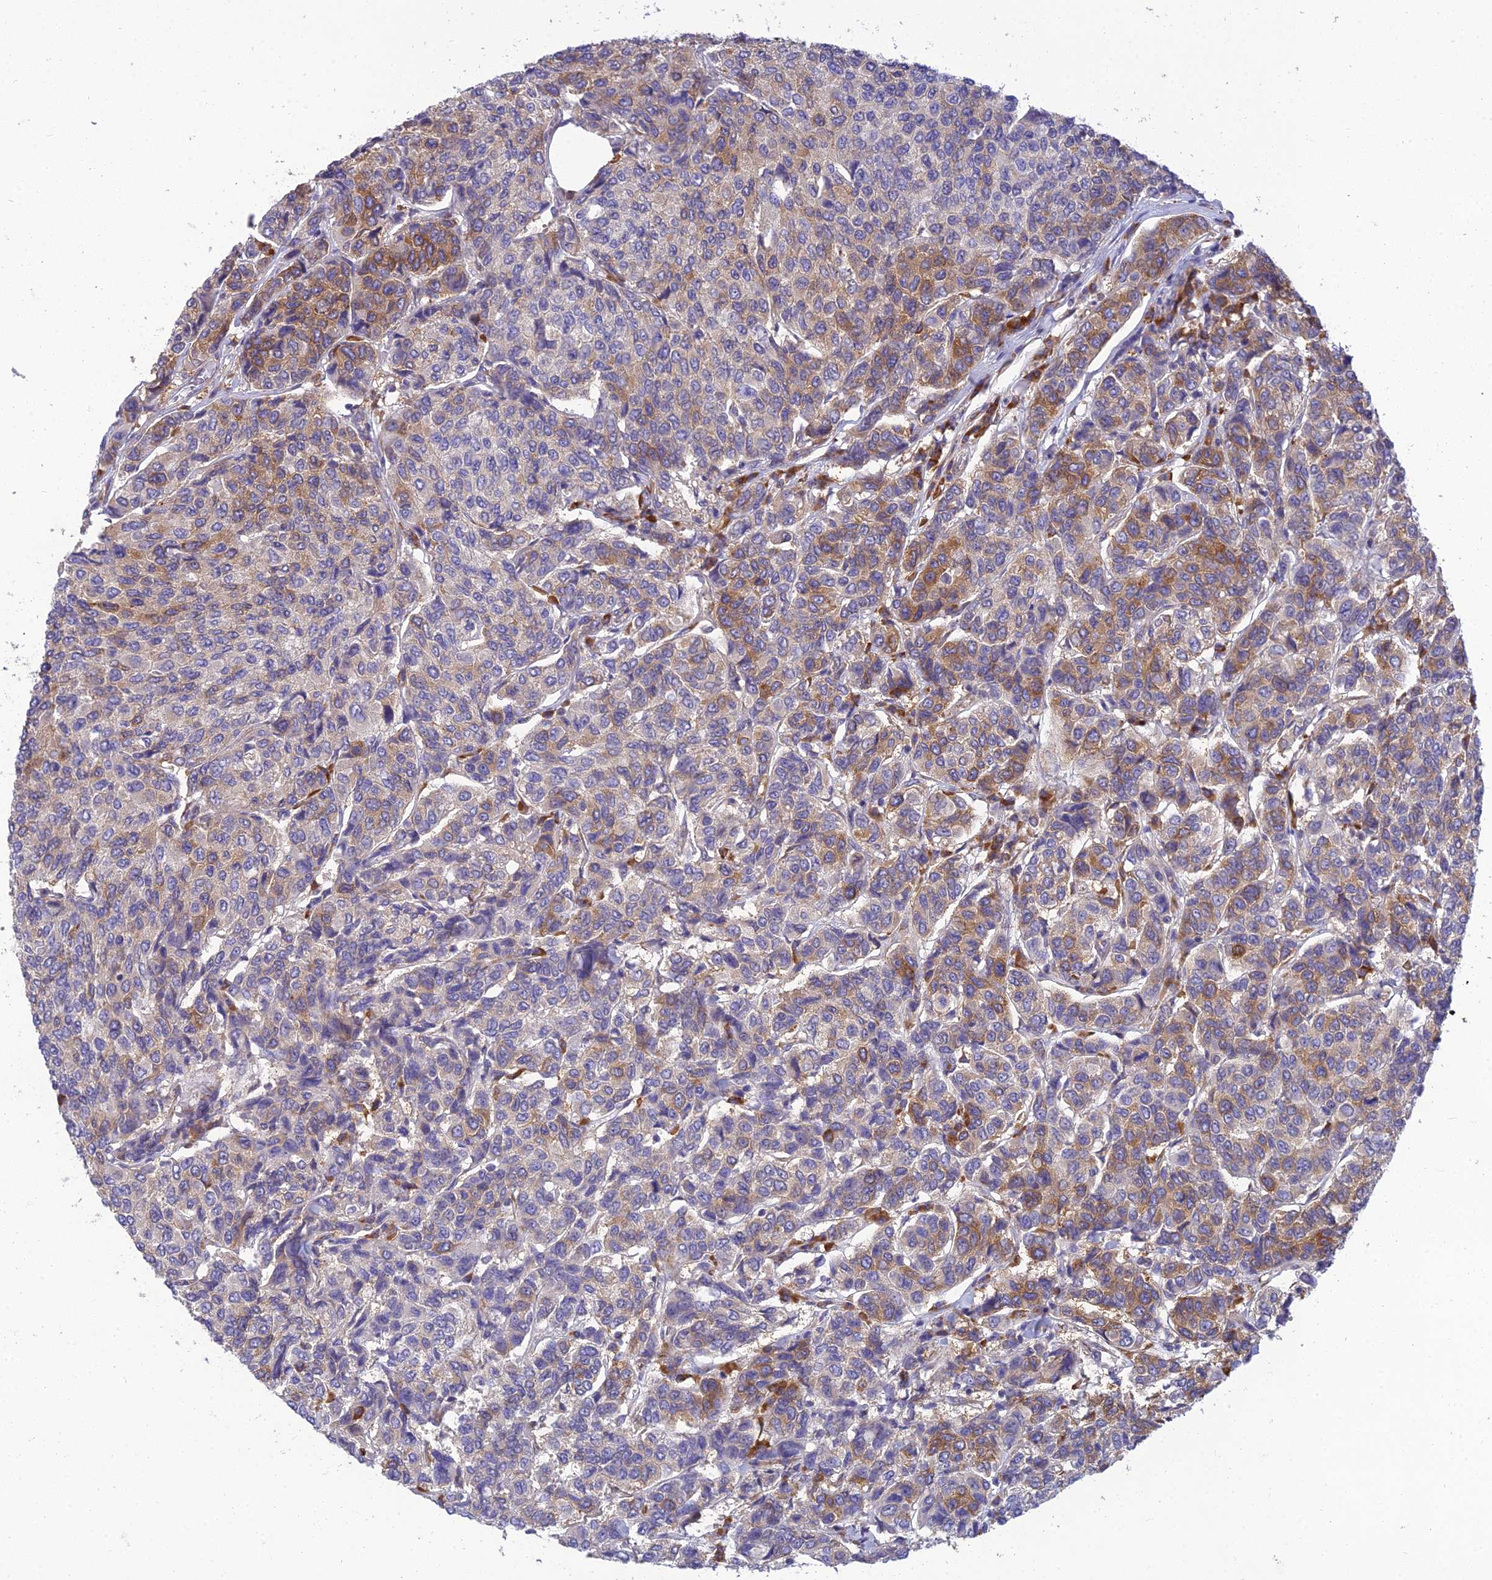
{"staining": {"intensity": "moderate", "quantity": "<25%", "location": "cytoplasmic/membranous"}, "tissue": "breast cancer", "cell_type": "Tumor cells", "image_type": "cancer", "snomed": [{"axis": "morphology", "description": "Duct carcinoma"}, {"axis": "topography", "description": "Breast"}], "caption": "Intraductal carcinoma (breast) tissue exhibits moderate cytoplasmic/membranous expression in approximately <25% of tumor cells (Brightfield microscopy of DAB IHC at high magnification).", "gene": "CLCN7", "patient": {"sex": "female", "age": 55}}